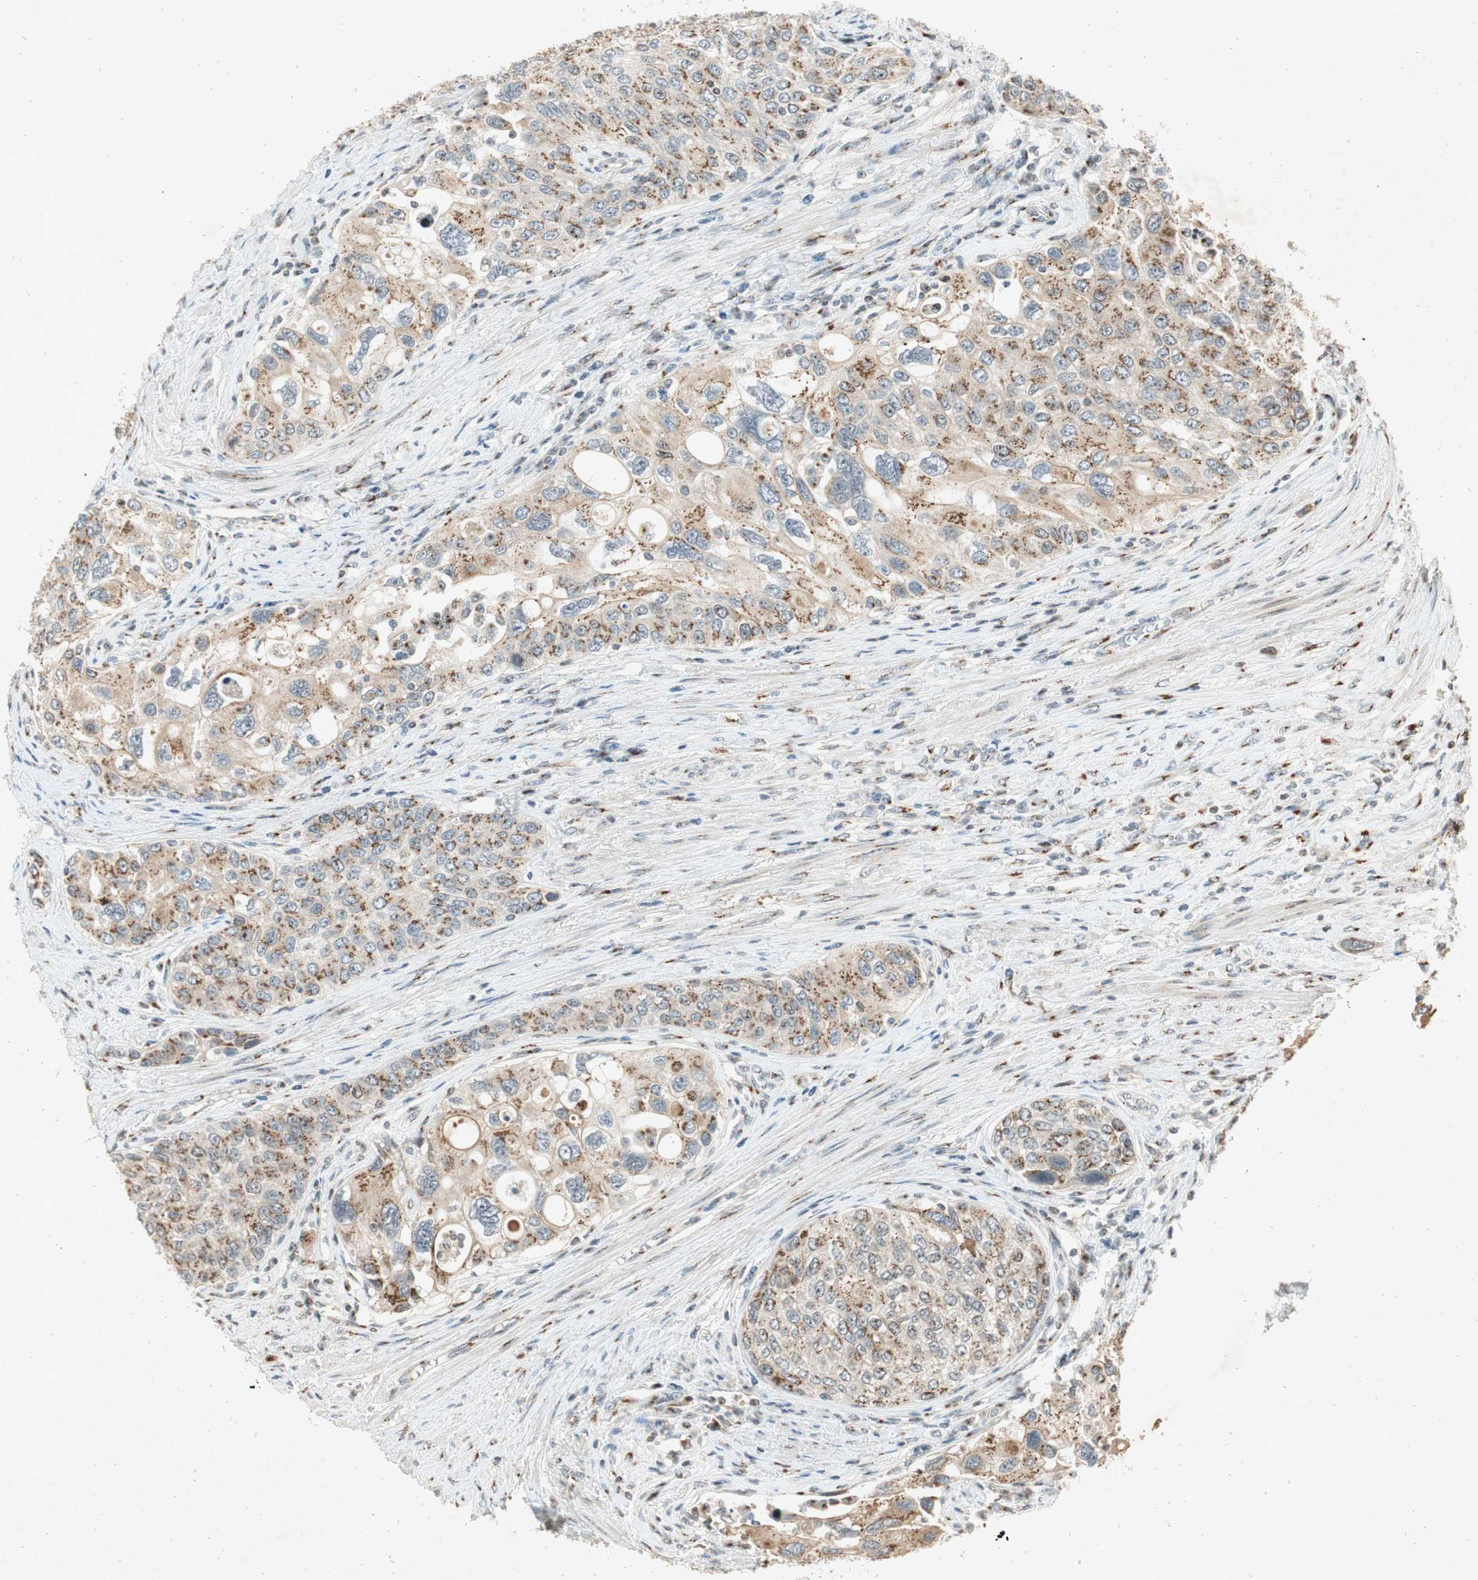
{"staining": {"intensity": "weak", "quantity": ">75%", "location": "cytoplasmic/membranous"}, "tissue": "urothelial cancer", "cell_type": "Tumor cells", "image_type": "cancer", "snomed": [{"axis": "morphology", "description": "Urothelial carcinoma, High grade"}, {"axis": "topography", "description": "Urinary bladder"}], "caption": "Human high-grade urothelial carcinoma stained with a protein marker displays weak staining in tumor cells.", "gene": "NEO1", "patient": {"sex": "female", "age": 56}}